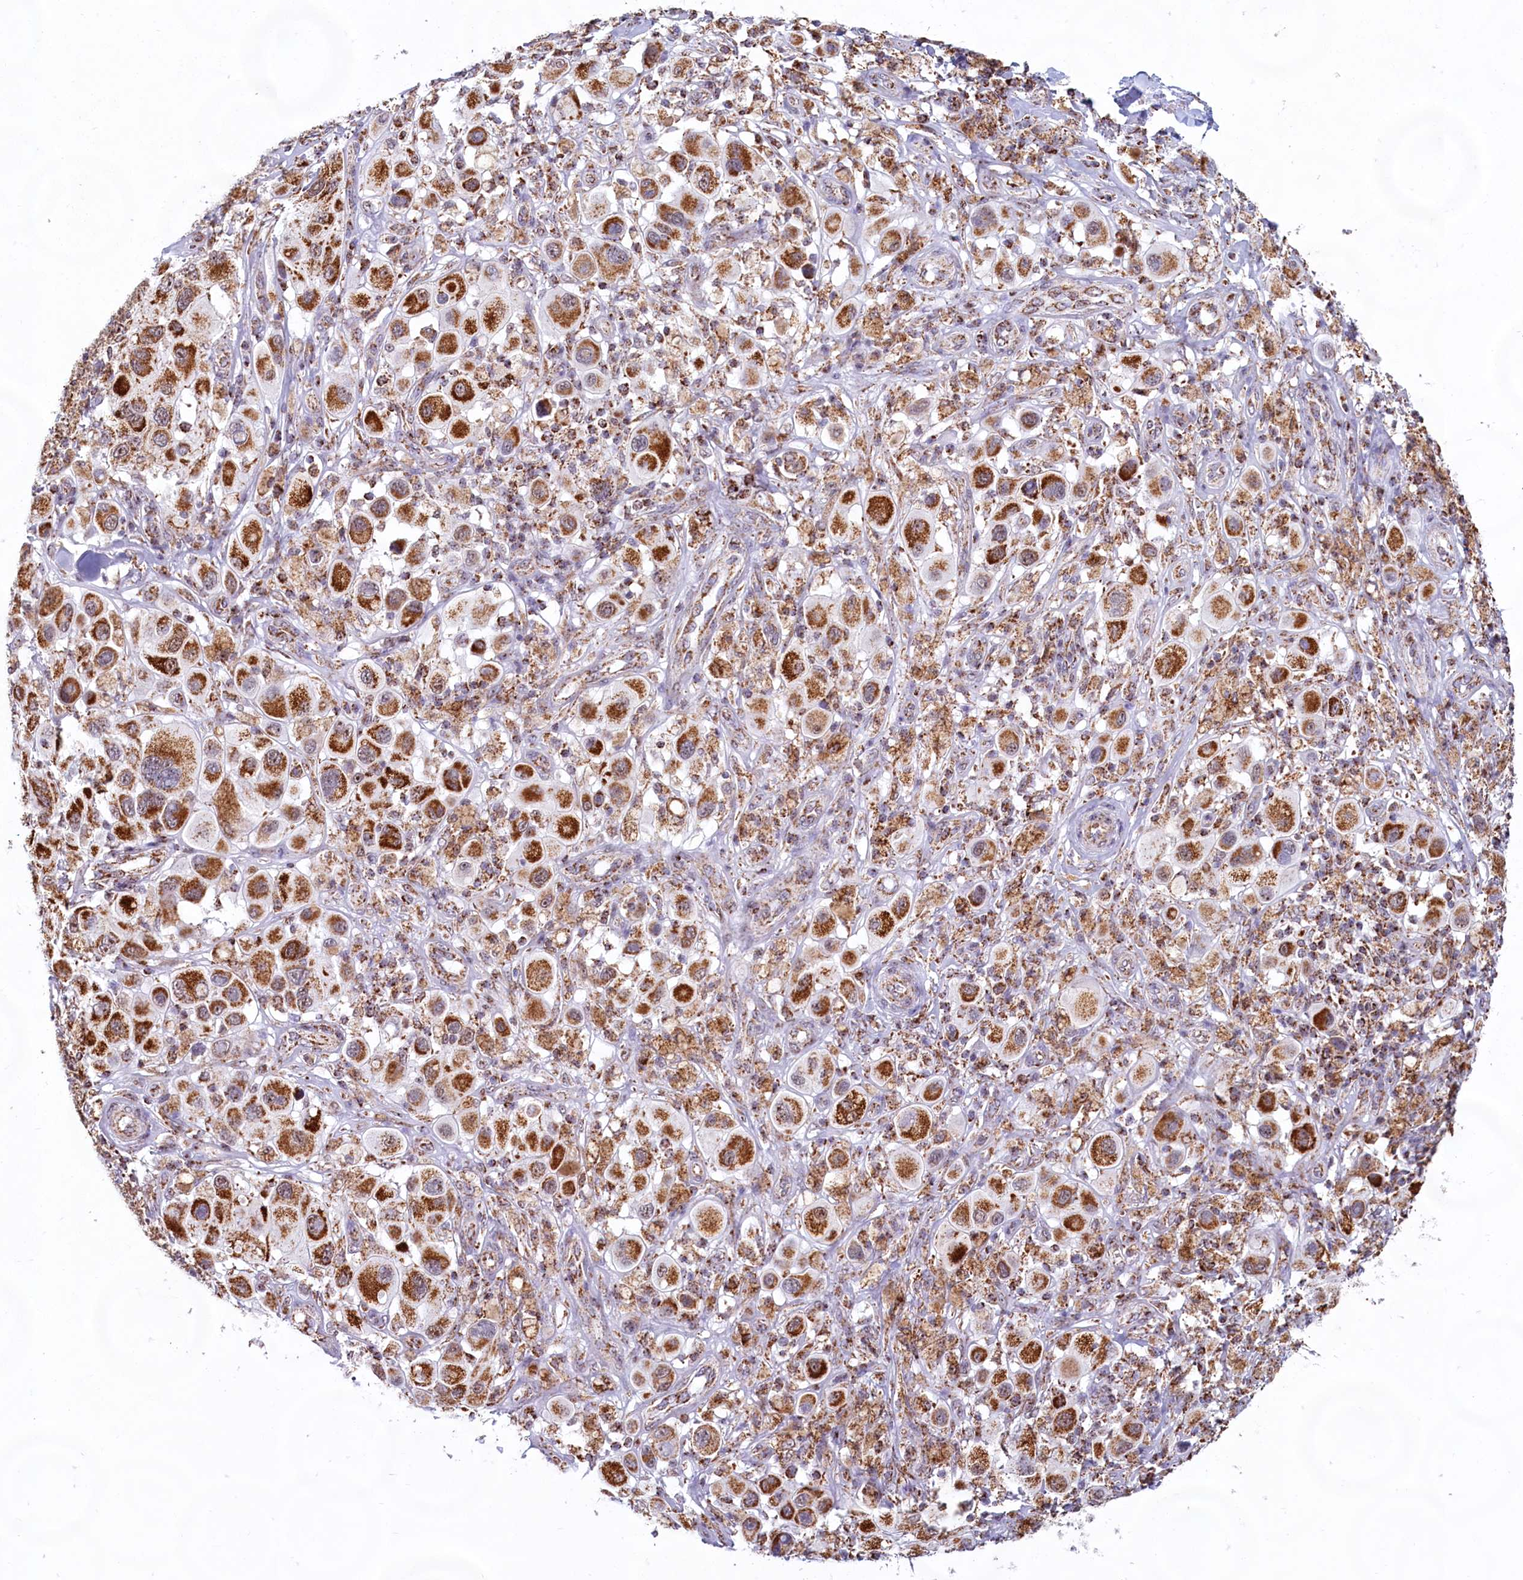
{"staining": {"intensity": "strong", "quantity": ">75%", "location": "cytoplasmic/membranous"}, "tissue": "melanoma", "cell_type": "Tumor cells", "image_type": "cancer", "snomed": [{"axis": "morphology", "description": "Malignant melanoma, Metastatic site"}, {"axis": "topography", "description": "Skin"}], "caption": "Melanoma stained with a protein marker exhibits strong staining in tumor cells.", "gene": "C1D", "patient": {"sex": "male", "age": 41}}